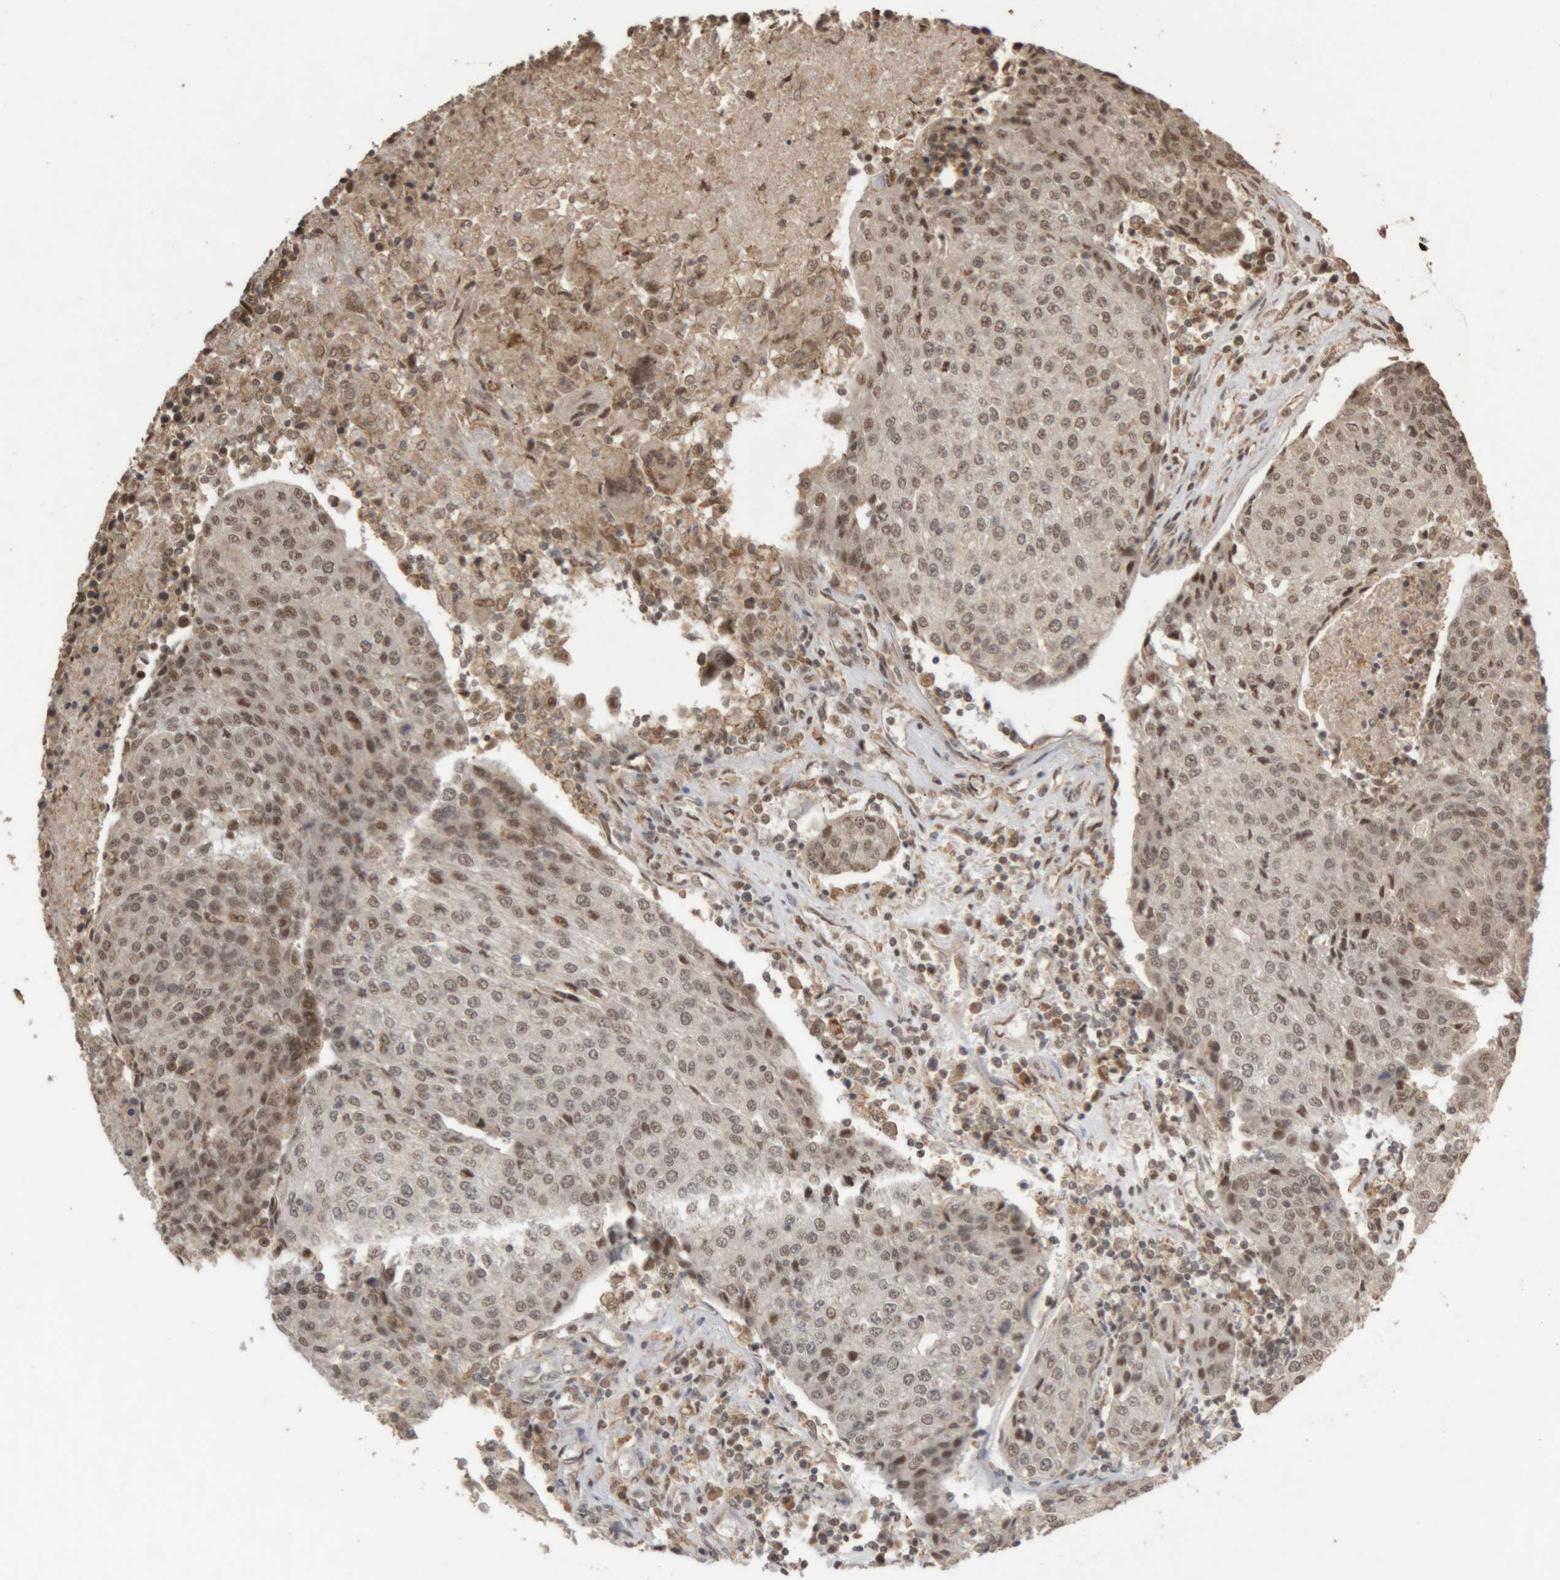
{"staining": {"intensity": "weak", "quantity": ">75%", "location": "nuclear"}, "tissue": "urothelial cancer", "cell_type": "Tumor cells", "image_type": "cancer", "snomed": [{"axis": "morphology", "description": "Urothelial carcinoma, High grade"}, {"axis": "topography", "description": "Urinary bladder"}], "caption": "This histopathology image displays immunohistochemistry (IHC) staining of urothelial cancer, with low weak nuclear positivity in approximately >75% of tumor cells.", "gene": "KEAP1", "patient": {"sex": "female", "age": 85}}